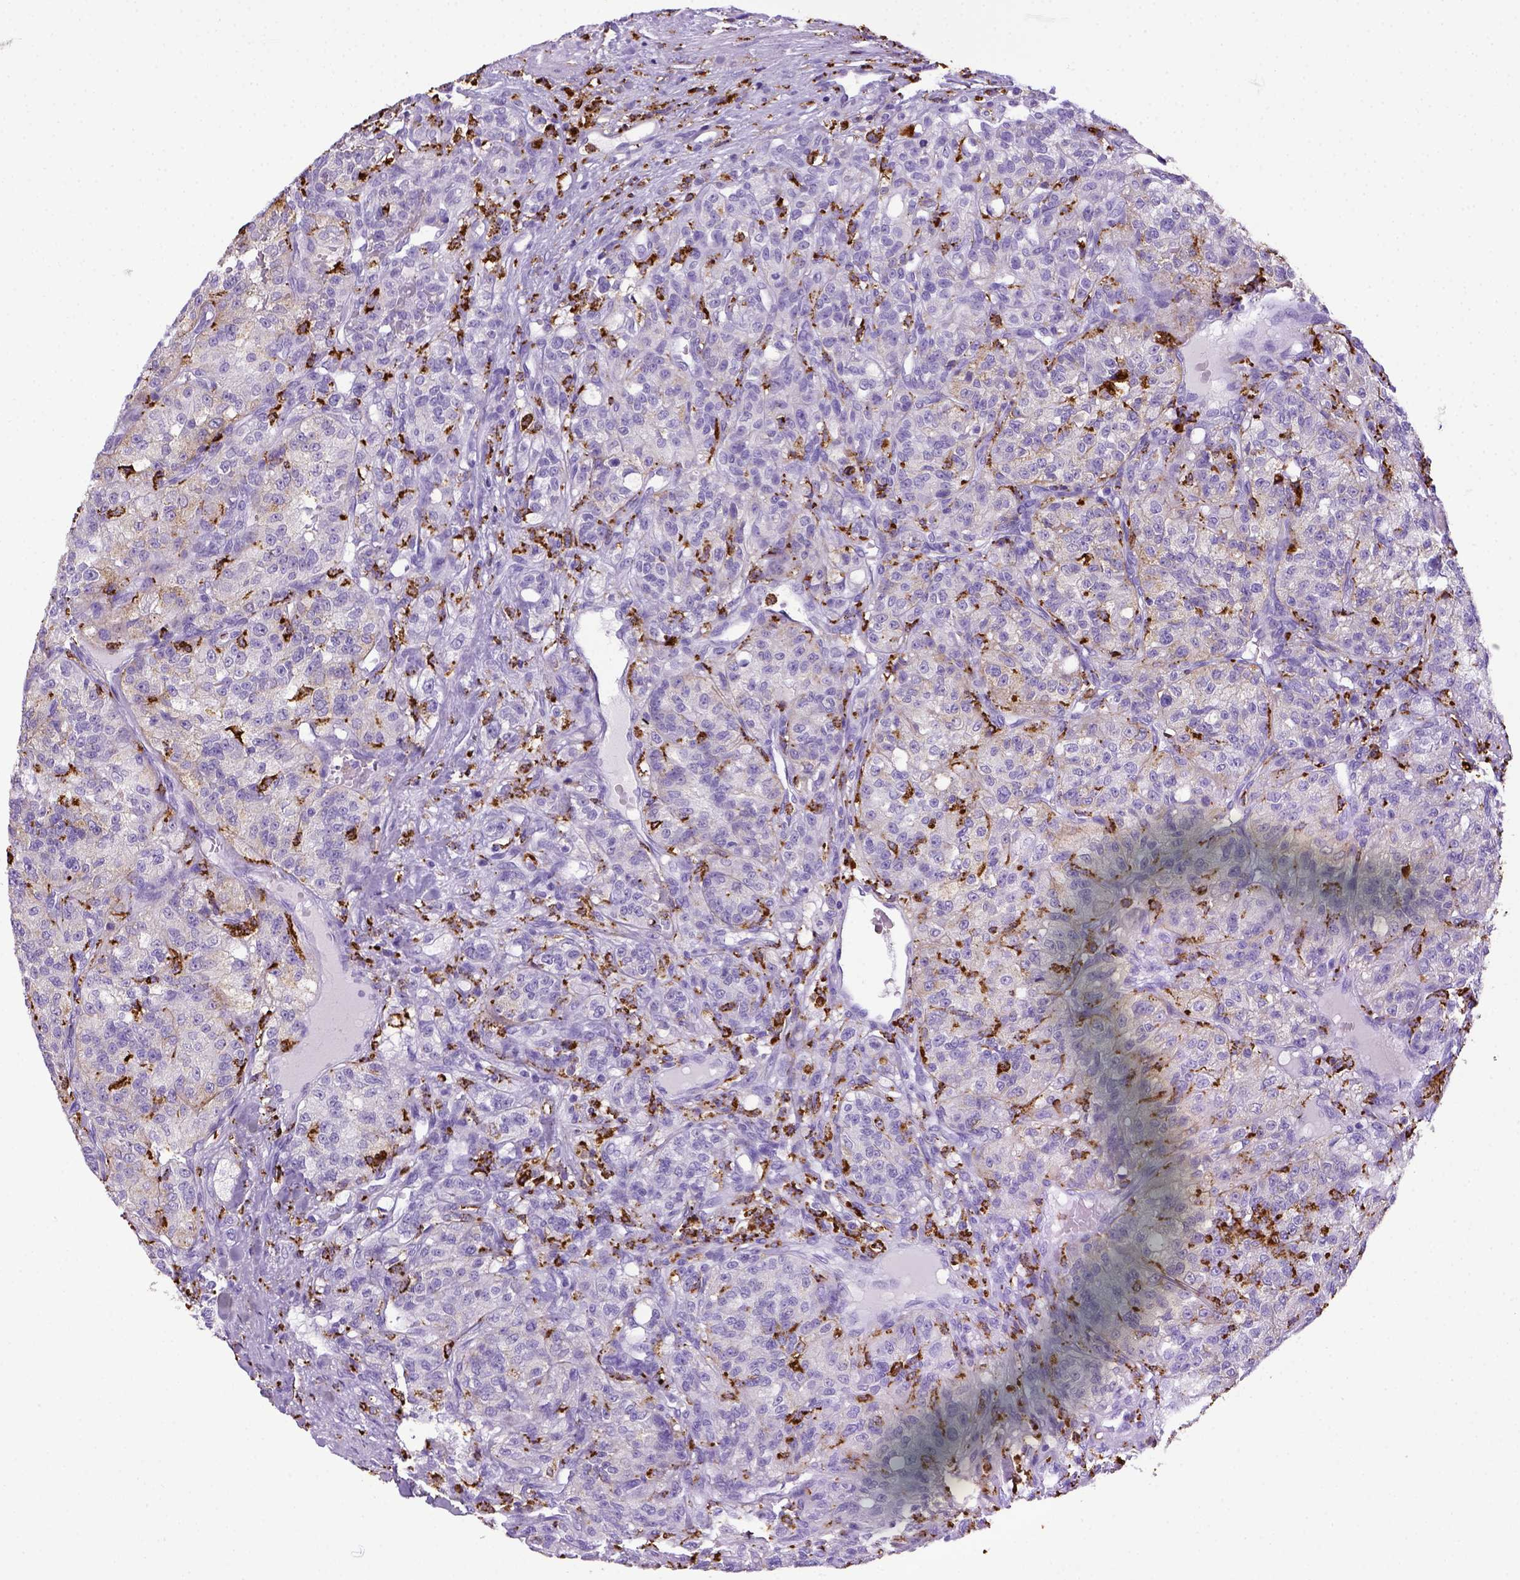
{"staining": {"intensity": "negative", "quantity": "none", "location": "none"}, "tissue": "renal cancer", "cell_type": "Tumor cells", "image_type": "cancer", "snomed": [{"axis": "morphology", "description": "Adenocarcinoma, NOS"}, {"axis": "topography", "description": "Kidney"}], "caption": "High power microscopy photomicrograph of an immunohistochemistry (IHC) photomicrograph of renal adenocarcinoma, revealing no significant expression in tumor cells.", "gene": "CD68", "patient": {"sex": "female", "age": 63}}